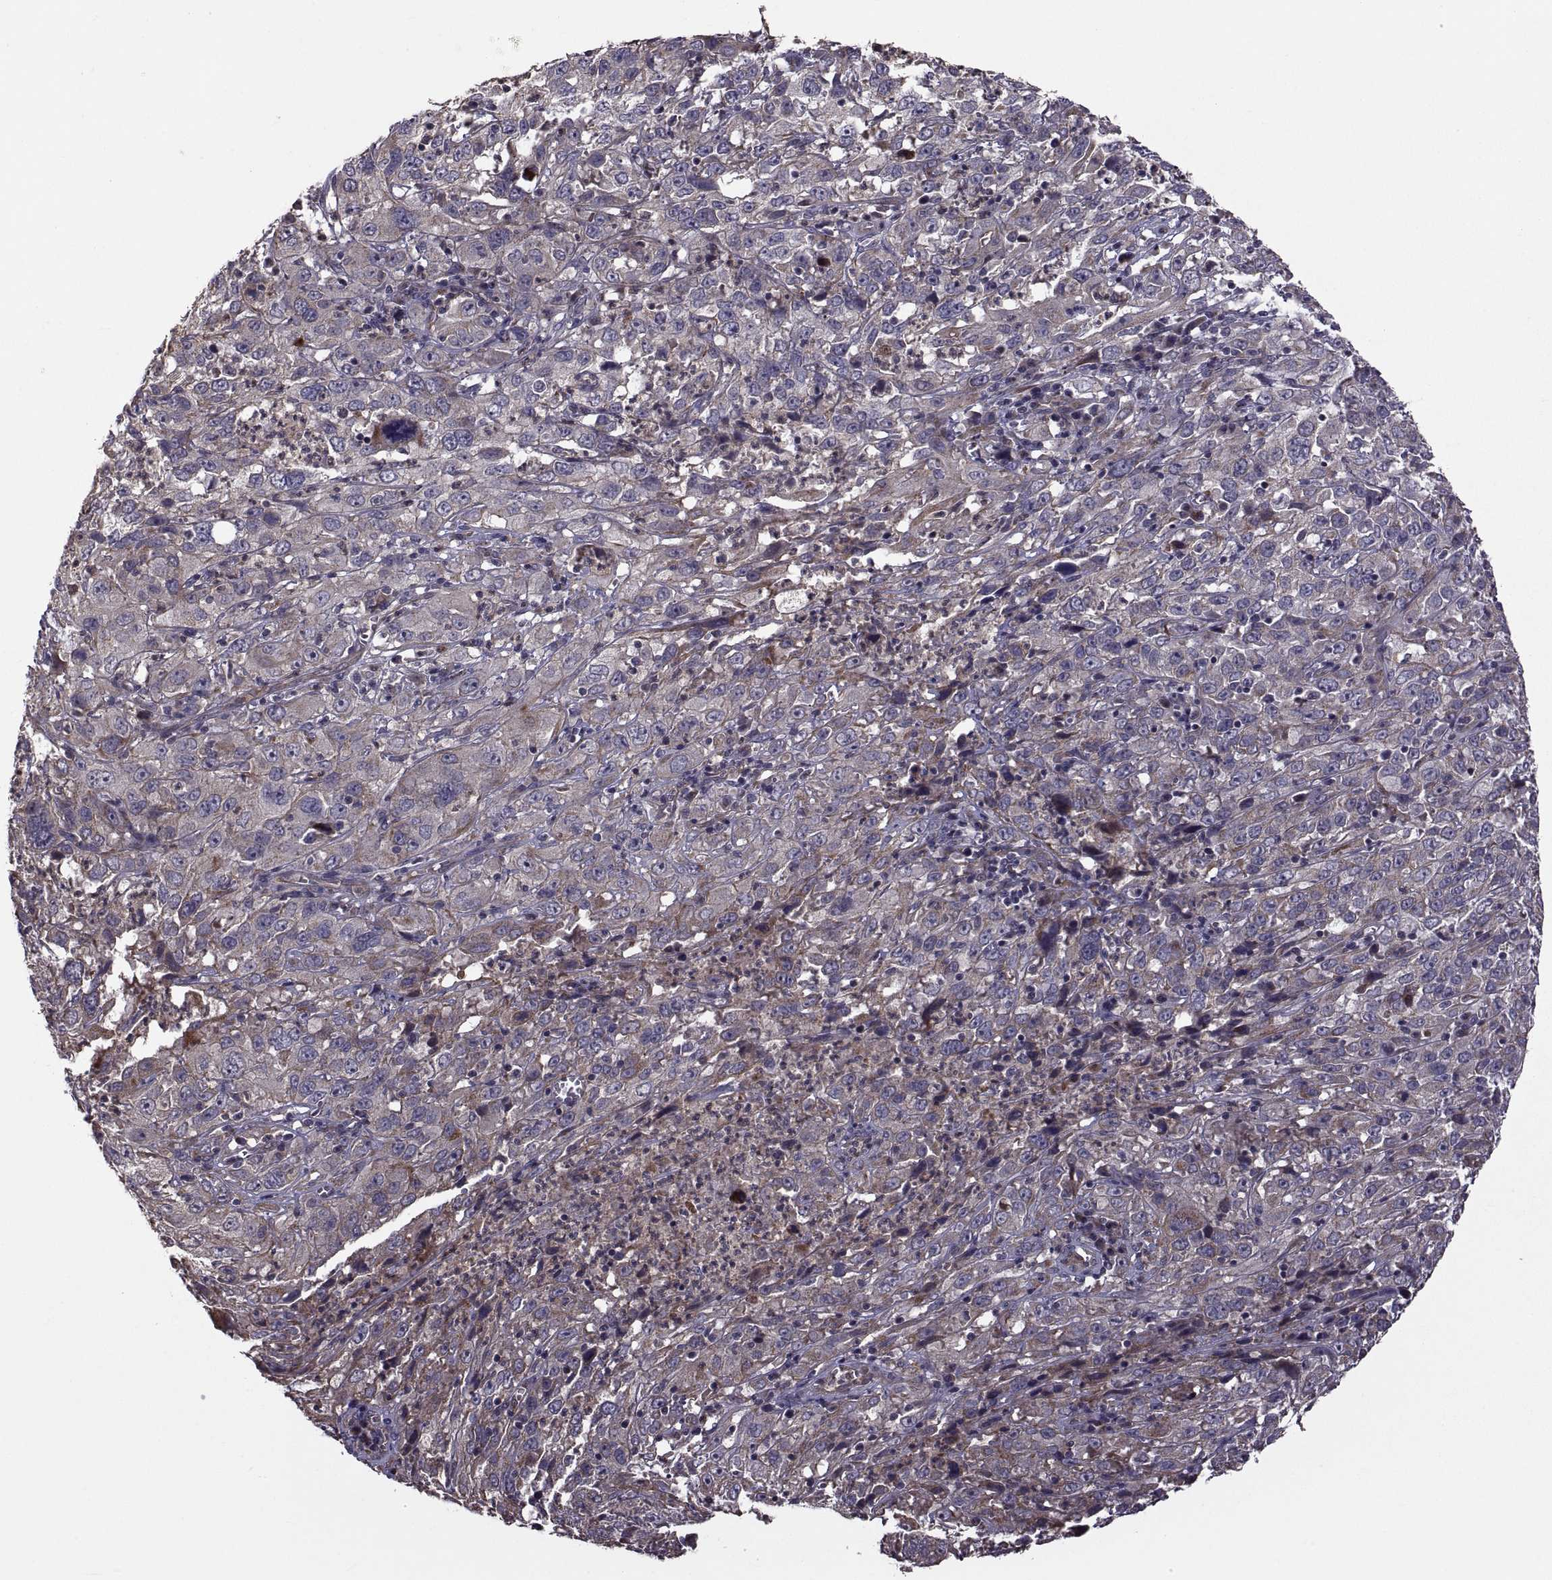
{"staining": {"intensity": "moderate", "quantity": "<25%", "location": "cytoplasmic/membranous"}, "tissue": "cervical cancer", "cell_type": "Tumor cells", "image_type": "cancer", "snomed": [{"axis": "morphology", "description": "Squamous cell carcinoma, NOS"}, {"axis": "topography", "description": "Cervix"}], "caption": "Immunohistochemical staining of human cervical cancer (squamous cell carcinoma) displays low levels of moderate cytoplasmic/membranous positivity in about <25% of tumor cells.", "gene": "PMM2", "patient": {"sex": "female", "age": 32}}